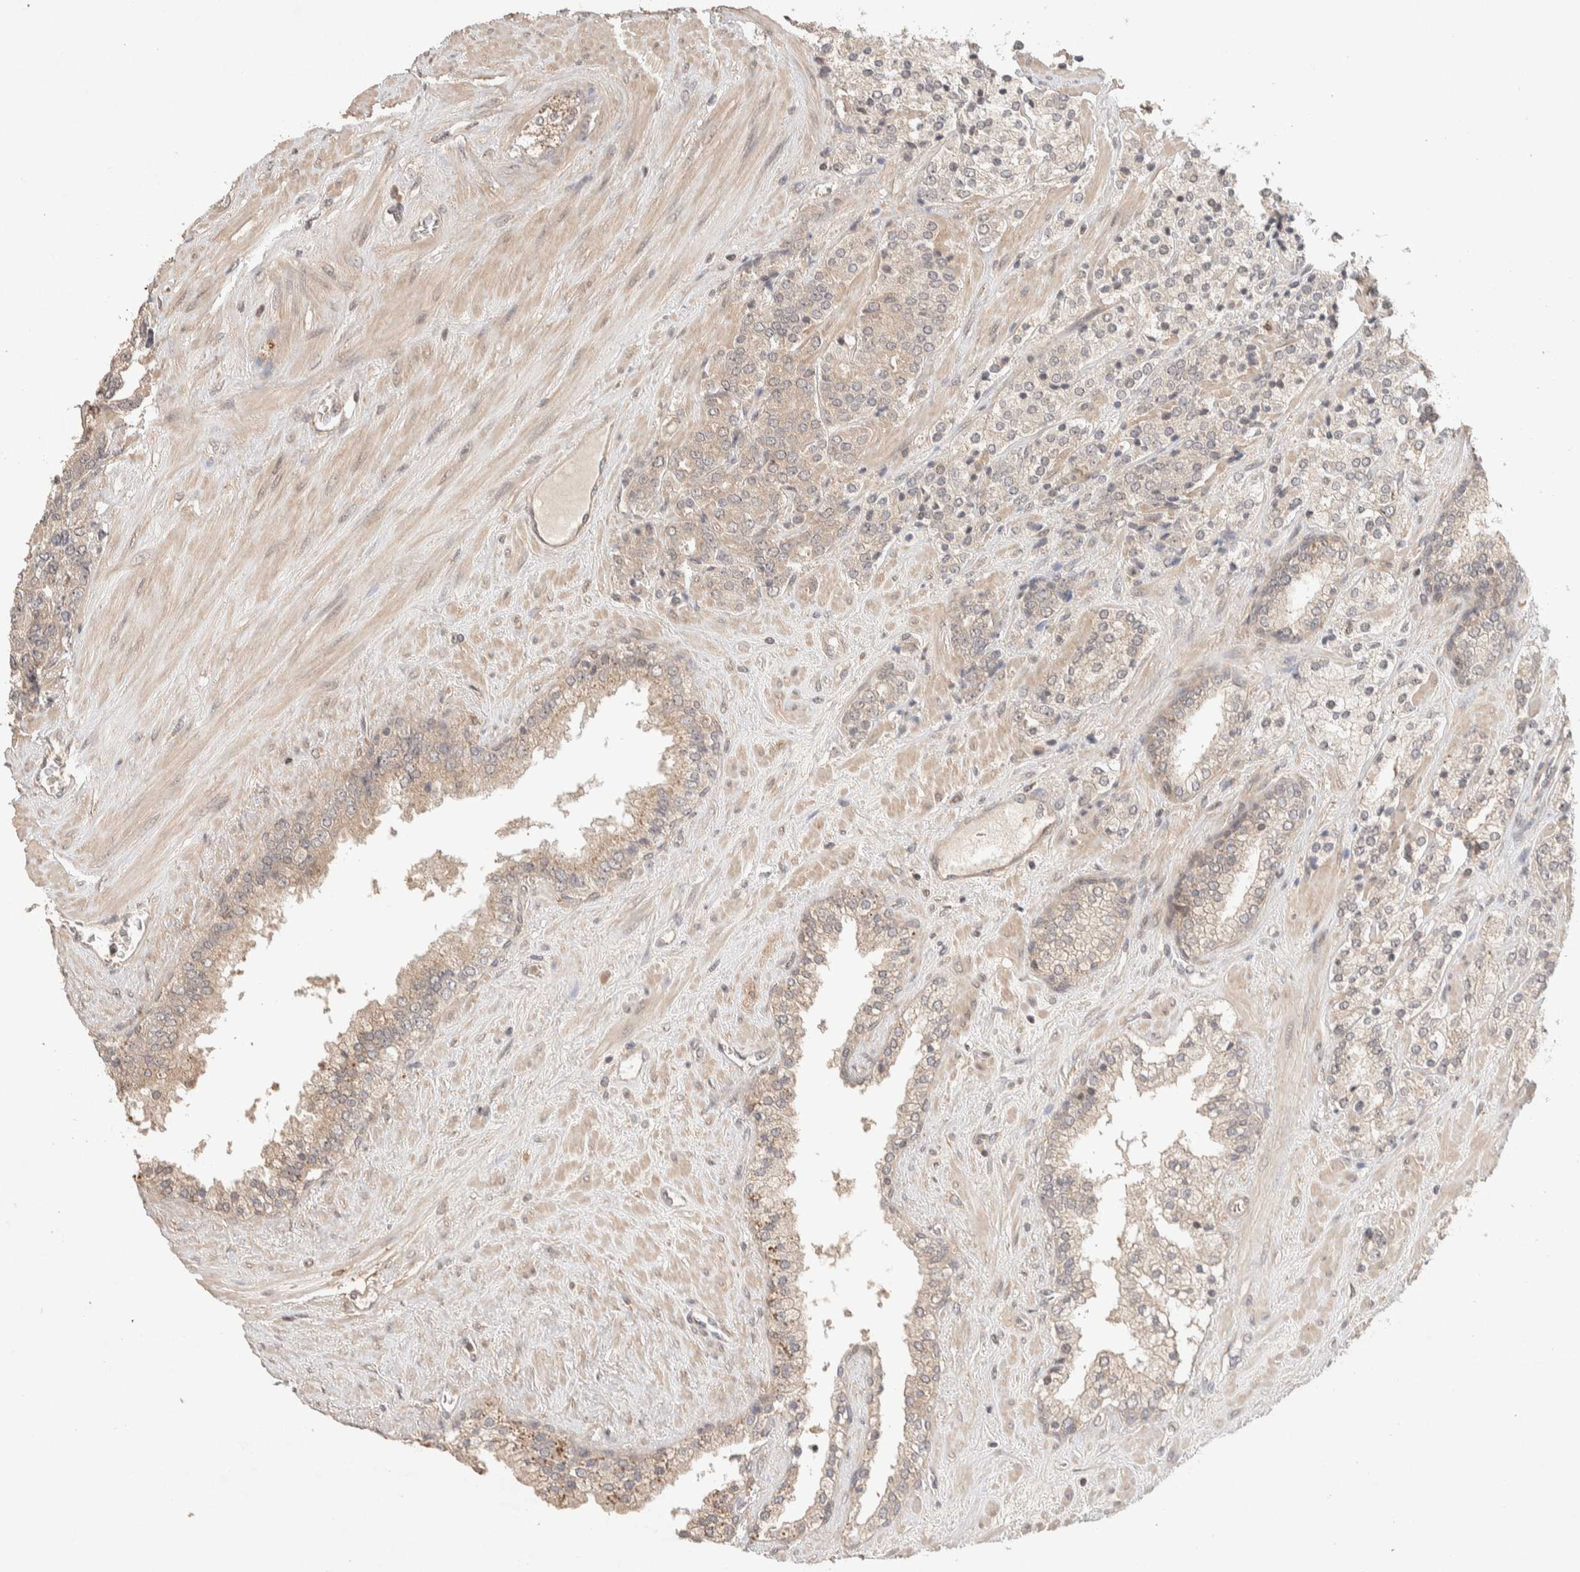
{"staining": {"intensity": "negative", "quantity": "none", "location": "none"}, "tissue": "prostate cancer", "cell_type": "Tumor cells", "image_type": "cancer", "snomed": [{"axis": "morphology", "description": "Adenocarcinoma, High grade"}, {"axis": "topography", "description": "Prostate"}], "caption": "There is no significant expression in tumor cells of prostate cancer (adenocarcinoma (high-grade)).", "gene": "THRA", "patient": {"sex": "male", "age": 71}}